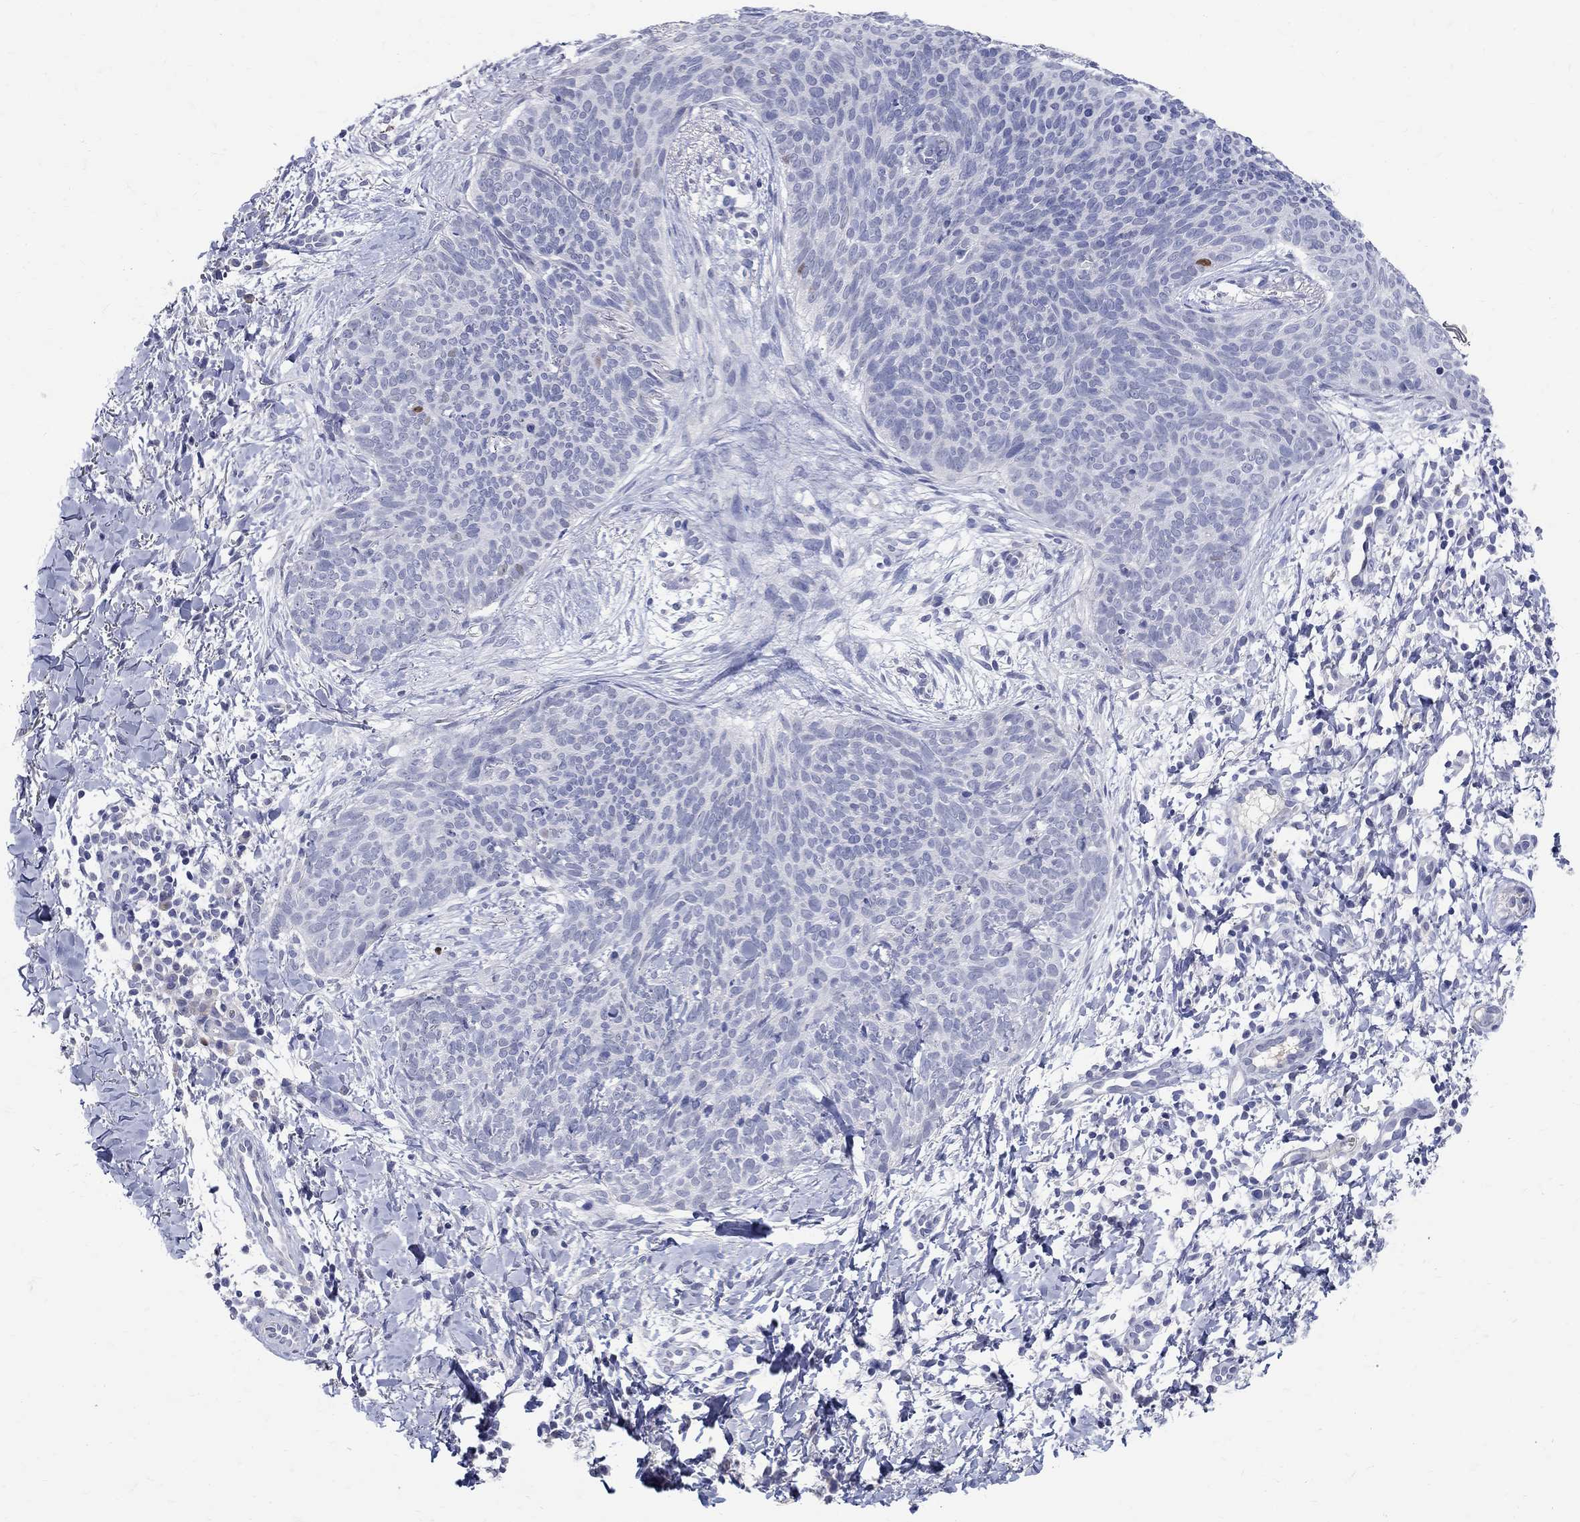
{"staining": {"intensity": "weak", "quantity": "<25%", "location": "nuclear"}, "tissue": "skin cancer", "cell_type": "Tumor cells", "image_type": "cancer", "snomed": [{"axis": "morphology", "description": "Basal cell carcinoma"}, {"axis": "topography", "description": "Skin"}], "caption": "High magnification brightfield microscopy of basal cell carcinoma (skin) stained with DAB (brown) and counterstained with hematoxylin (blue): tumor cells show no significant positivity.", "gene": "SOX2", "patient": {"sex": "male", "age": 64}}